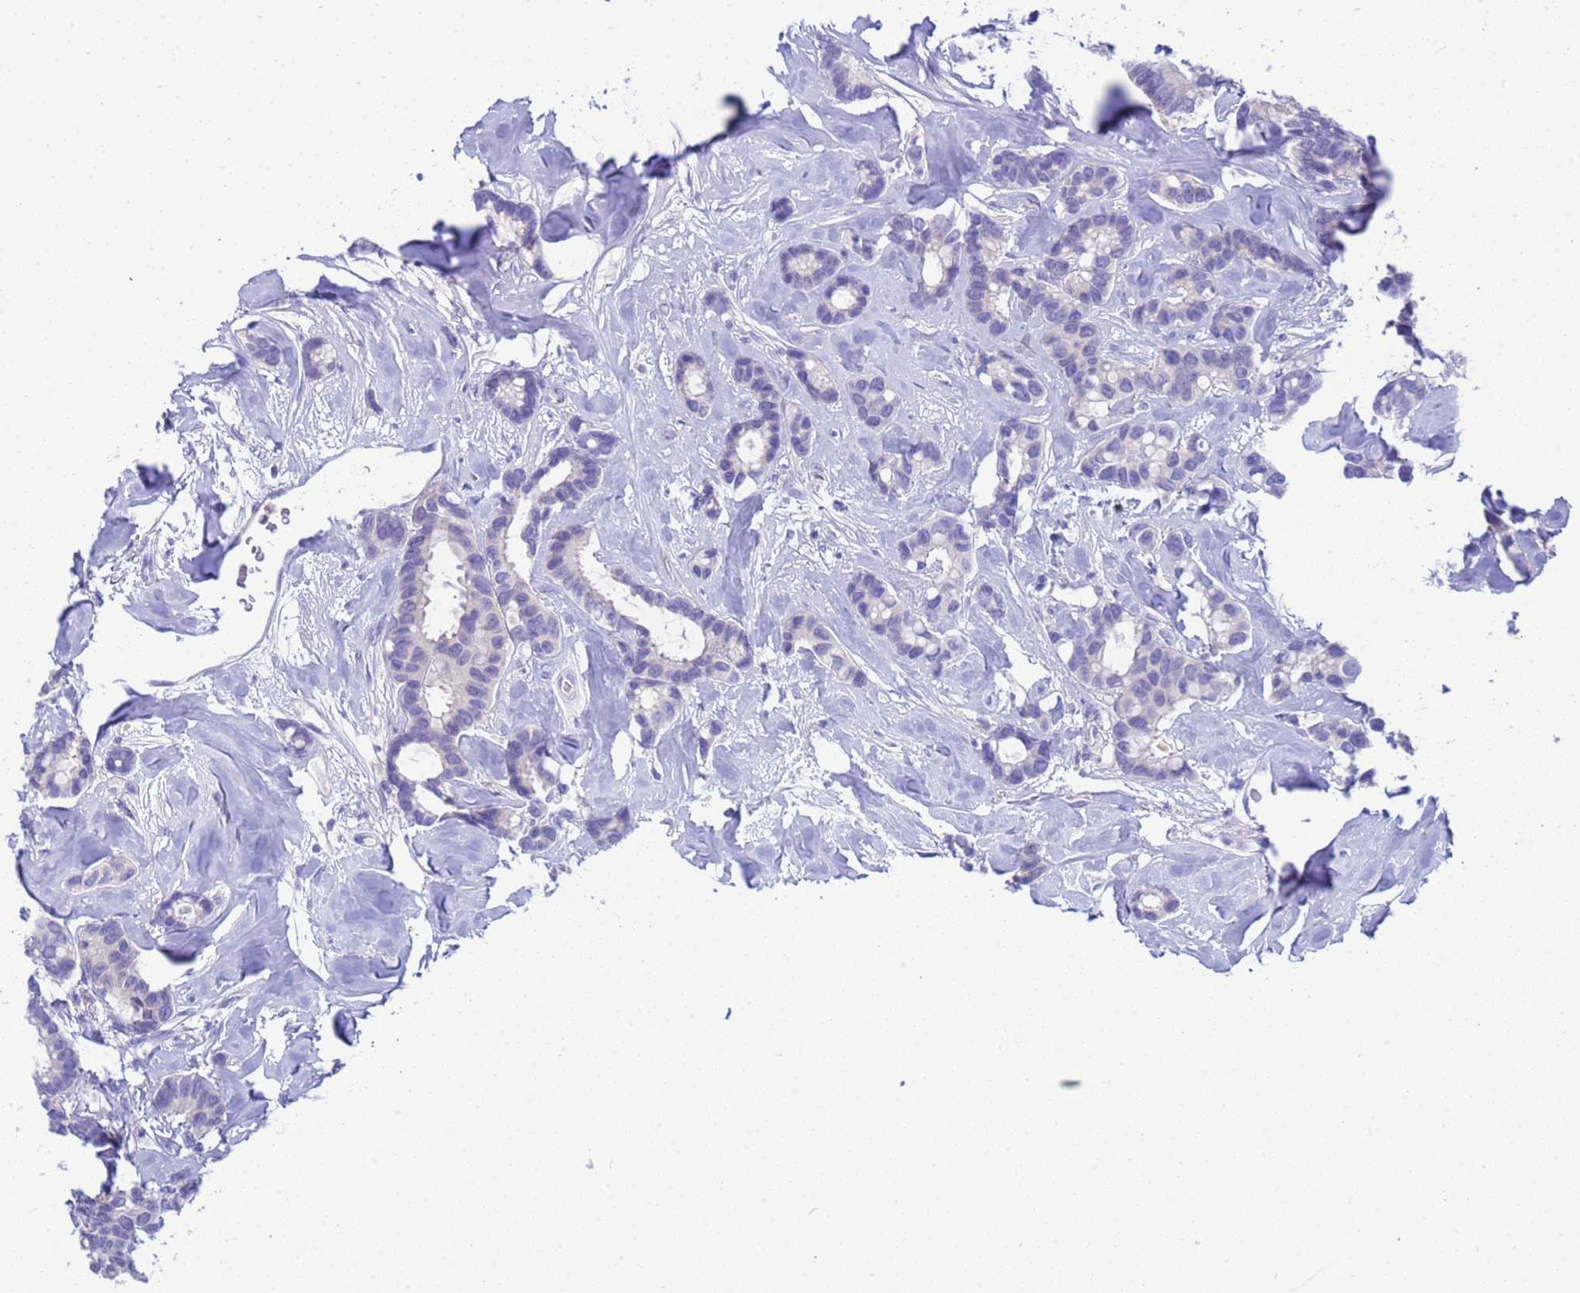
{"staining": {"intensity": "negative", "quantity": "none", "location": "none"}, "tissue": "breast cancer", "cell_type": "Tumor cells", "image_type": "cancer", "snomed": [{"axis": "morphology", "description": "Duct carcinoma"}, {"axis": "topography", "description": "Breast"}], "caption": "A high-resolution image shows immunohistochemistry staining of breast cancer (intraductal carcinoma), which displays no significant expression in tumor cells.", "gene": "USP38", "patient": {"sex": "female", "age": 87}}